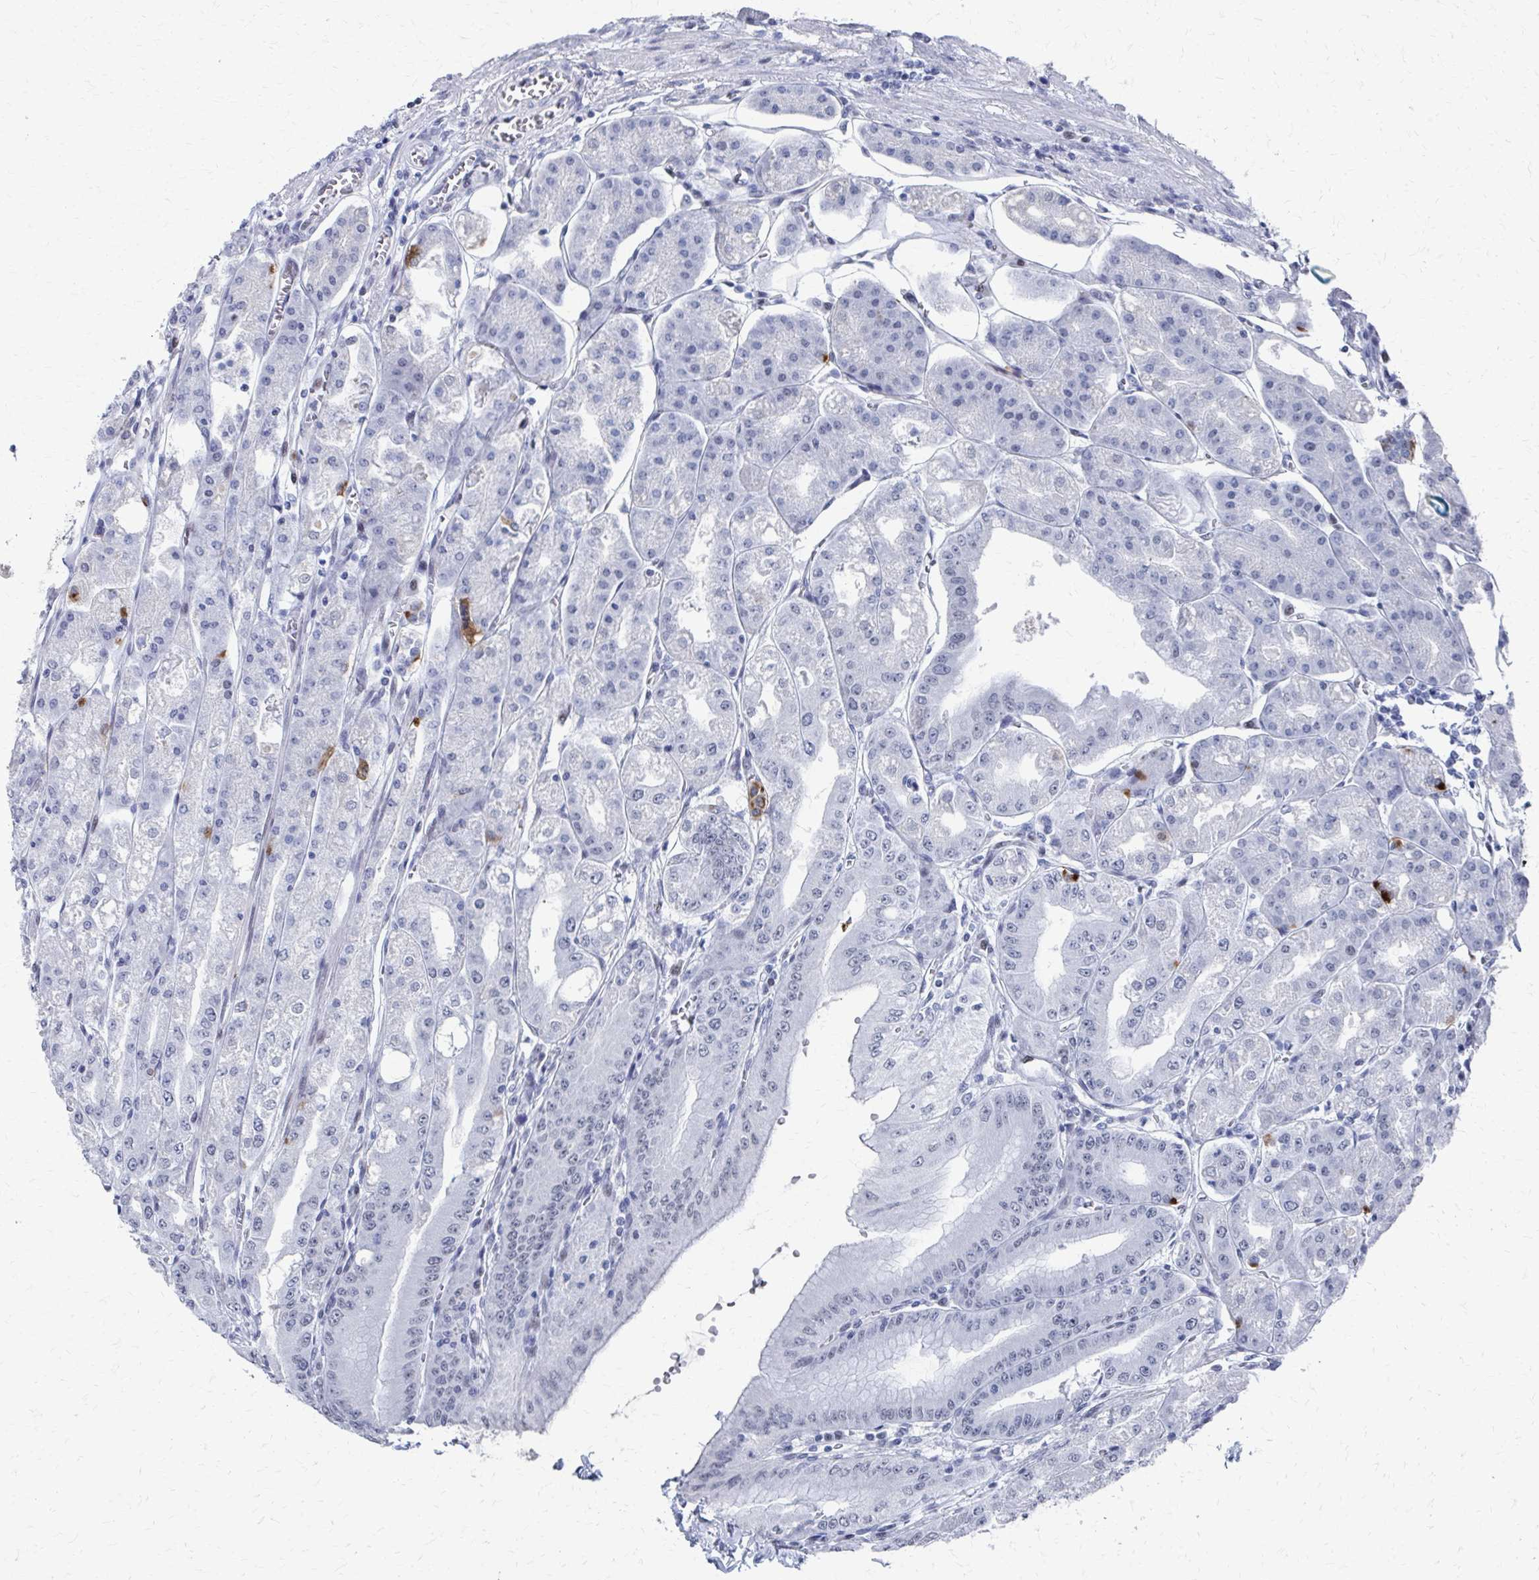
{"staining": {"intensity": "weak", "quantity": "<25%", "location": "nuclear"}, "tissue": "stomach", "cell_type": "Glandular cells", "image_type": "normal", "snomed": [{"axis": "morphology", "description": "Normal tissue, NOS"}, {"axis": "topography", "description": "Stomach, lower"}], "caption": "High magnification brightfield microscopy of normal stomach stained with DAB (brown) and counterstained with hematoxylin (blue): glandular cells show no significant expression.", "gene": "CDIN1", "patient": {"sex": "male", "age": 71}}